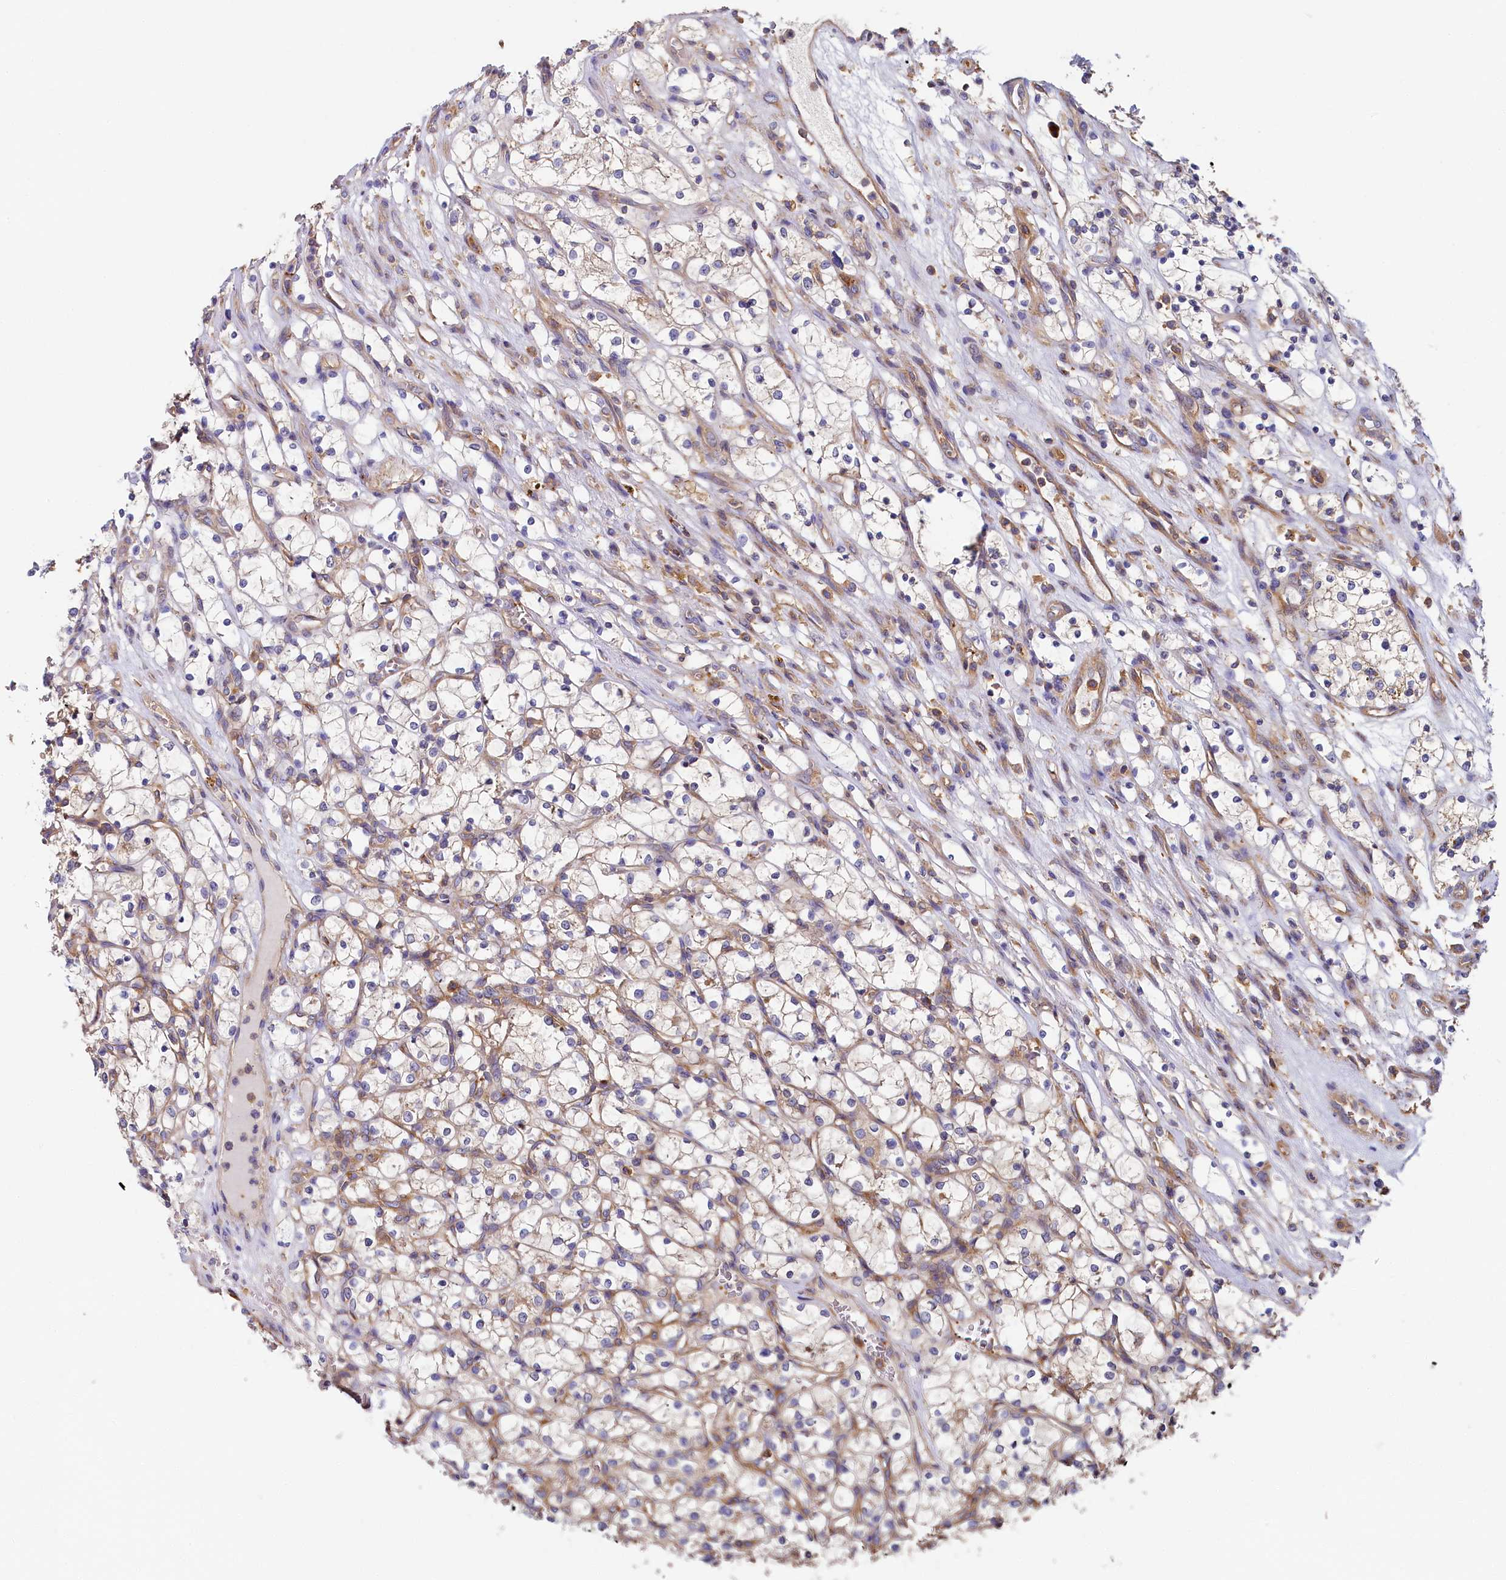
{"staining": {"intensity": "negative", "quantity": "none", "location": "none"}, "tissue": "renal cancer", "cell_type": "Tumor cells", "image_type": "cancer", "snomed": [{"axis": "morphology", "description": "Adenocarcinoma, NOS"}, {"axis": "topography", "description": "Kidney"}], "caption": "Tumor cells show no significant protein staining in adenocarcinoma (renal).", "gene": "PPIP5K1", "patient": {"sex": "female", "age": 69}}